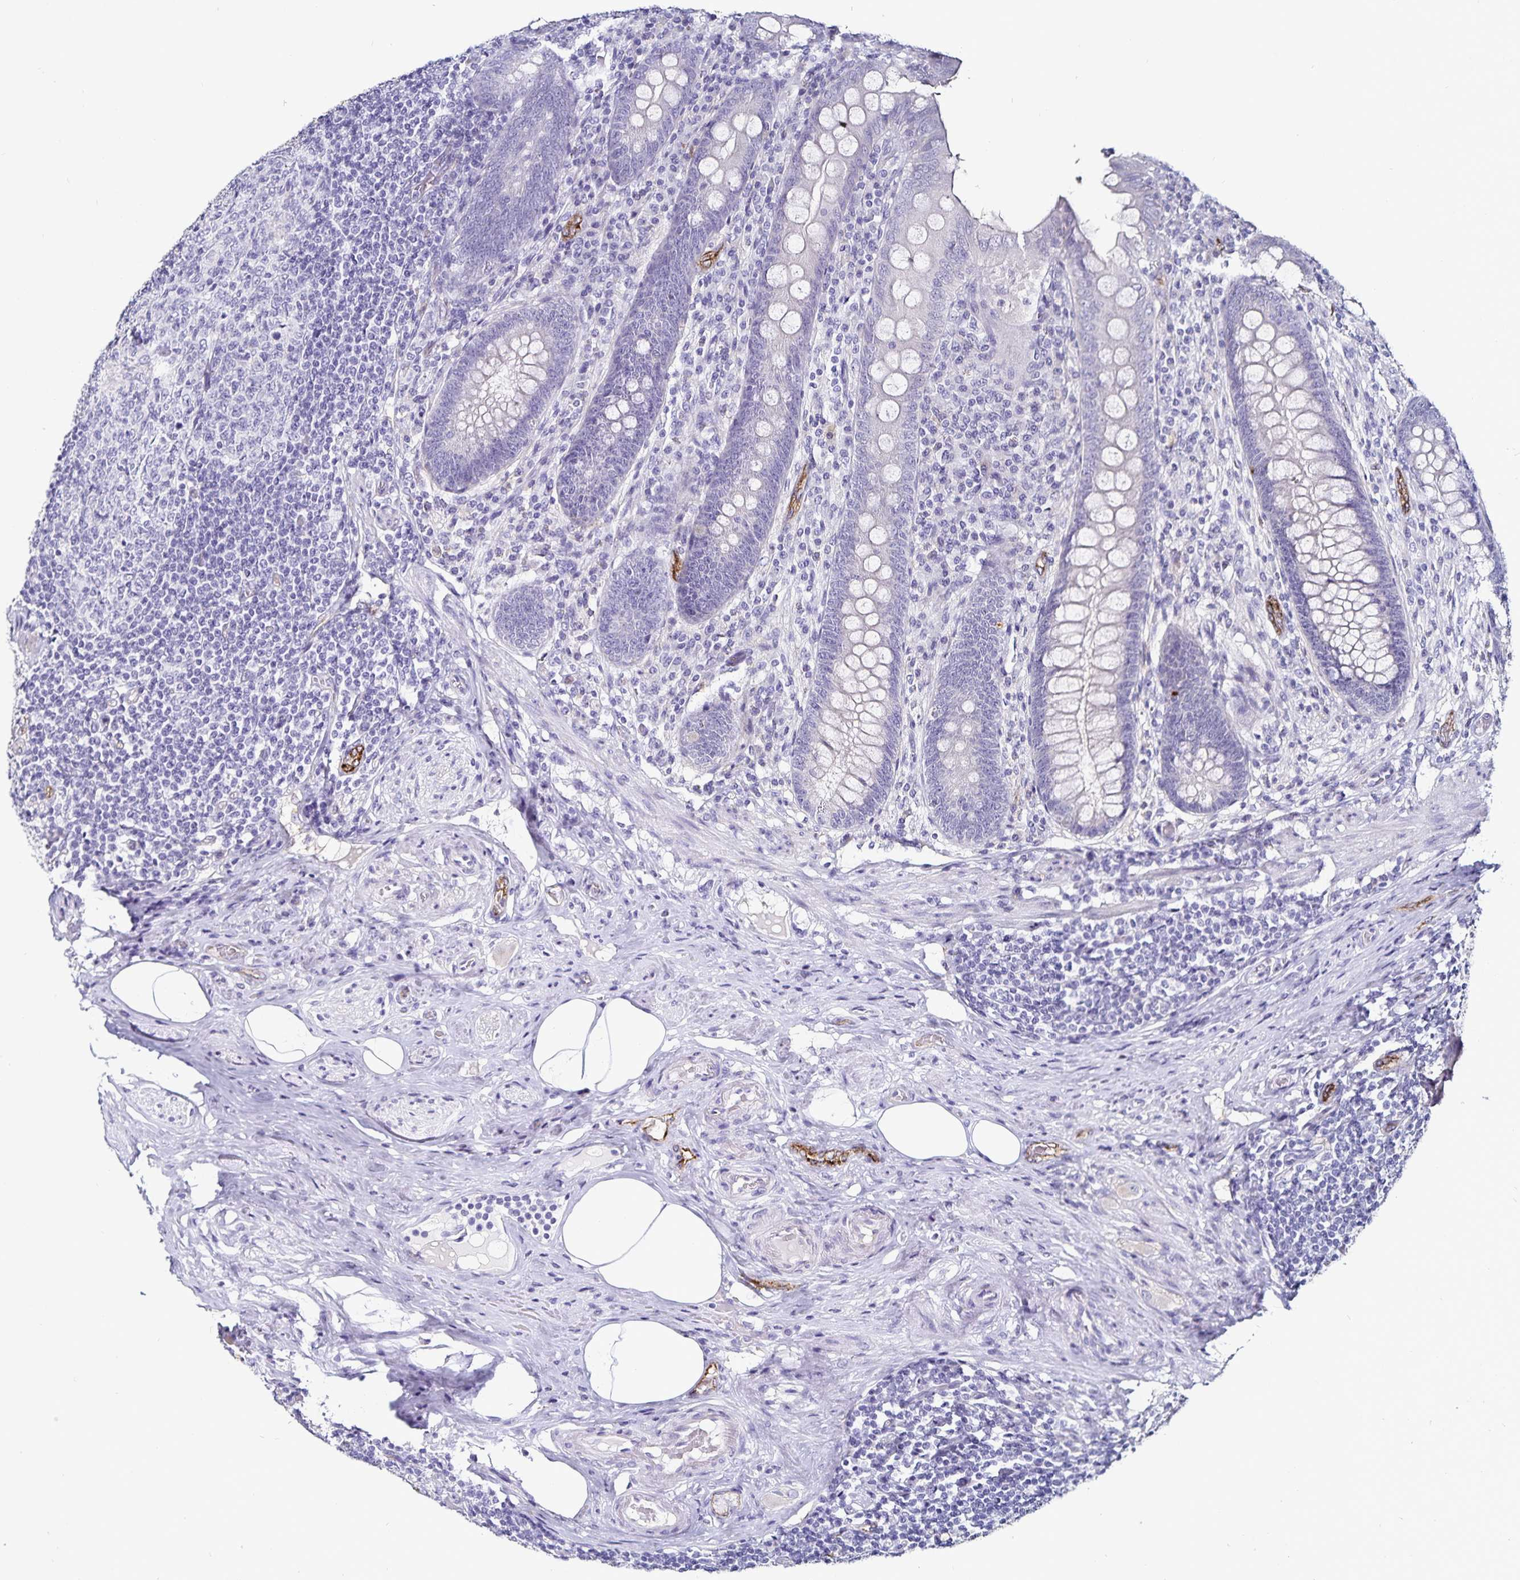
{"staining": {"intensity": "negative", "quantity": "none", "location": "none"}, "tissue": "appendix", "cell_type": "Glandular cells", "image_type": "normal", "snomed": [{"axis": "morphology", "description": "Normal tissue, NOS"}, {"axis": "topography", "description": "Appendix"}], "caption": "Human appendix stained for a protein using immunohistochemistry exhibits no positivity in glandular cells.", "gene": "TSPAN7", "patient": {"sex": "male", "age": 71}}